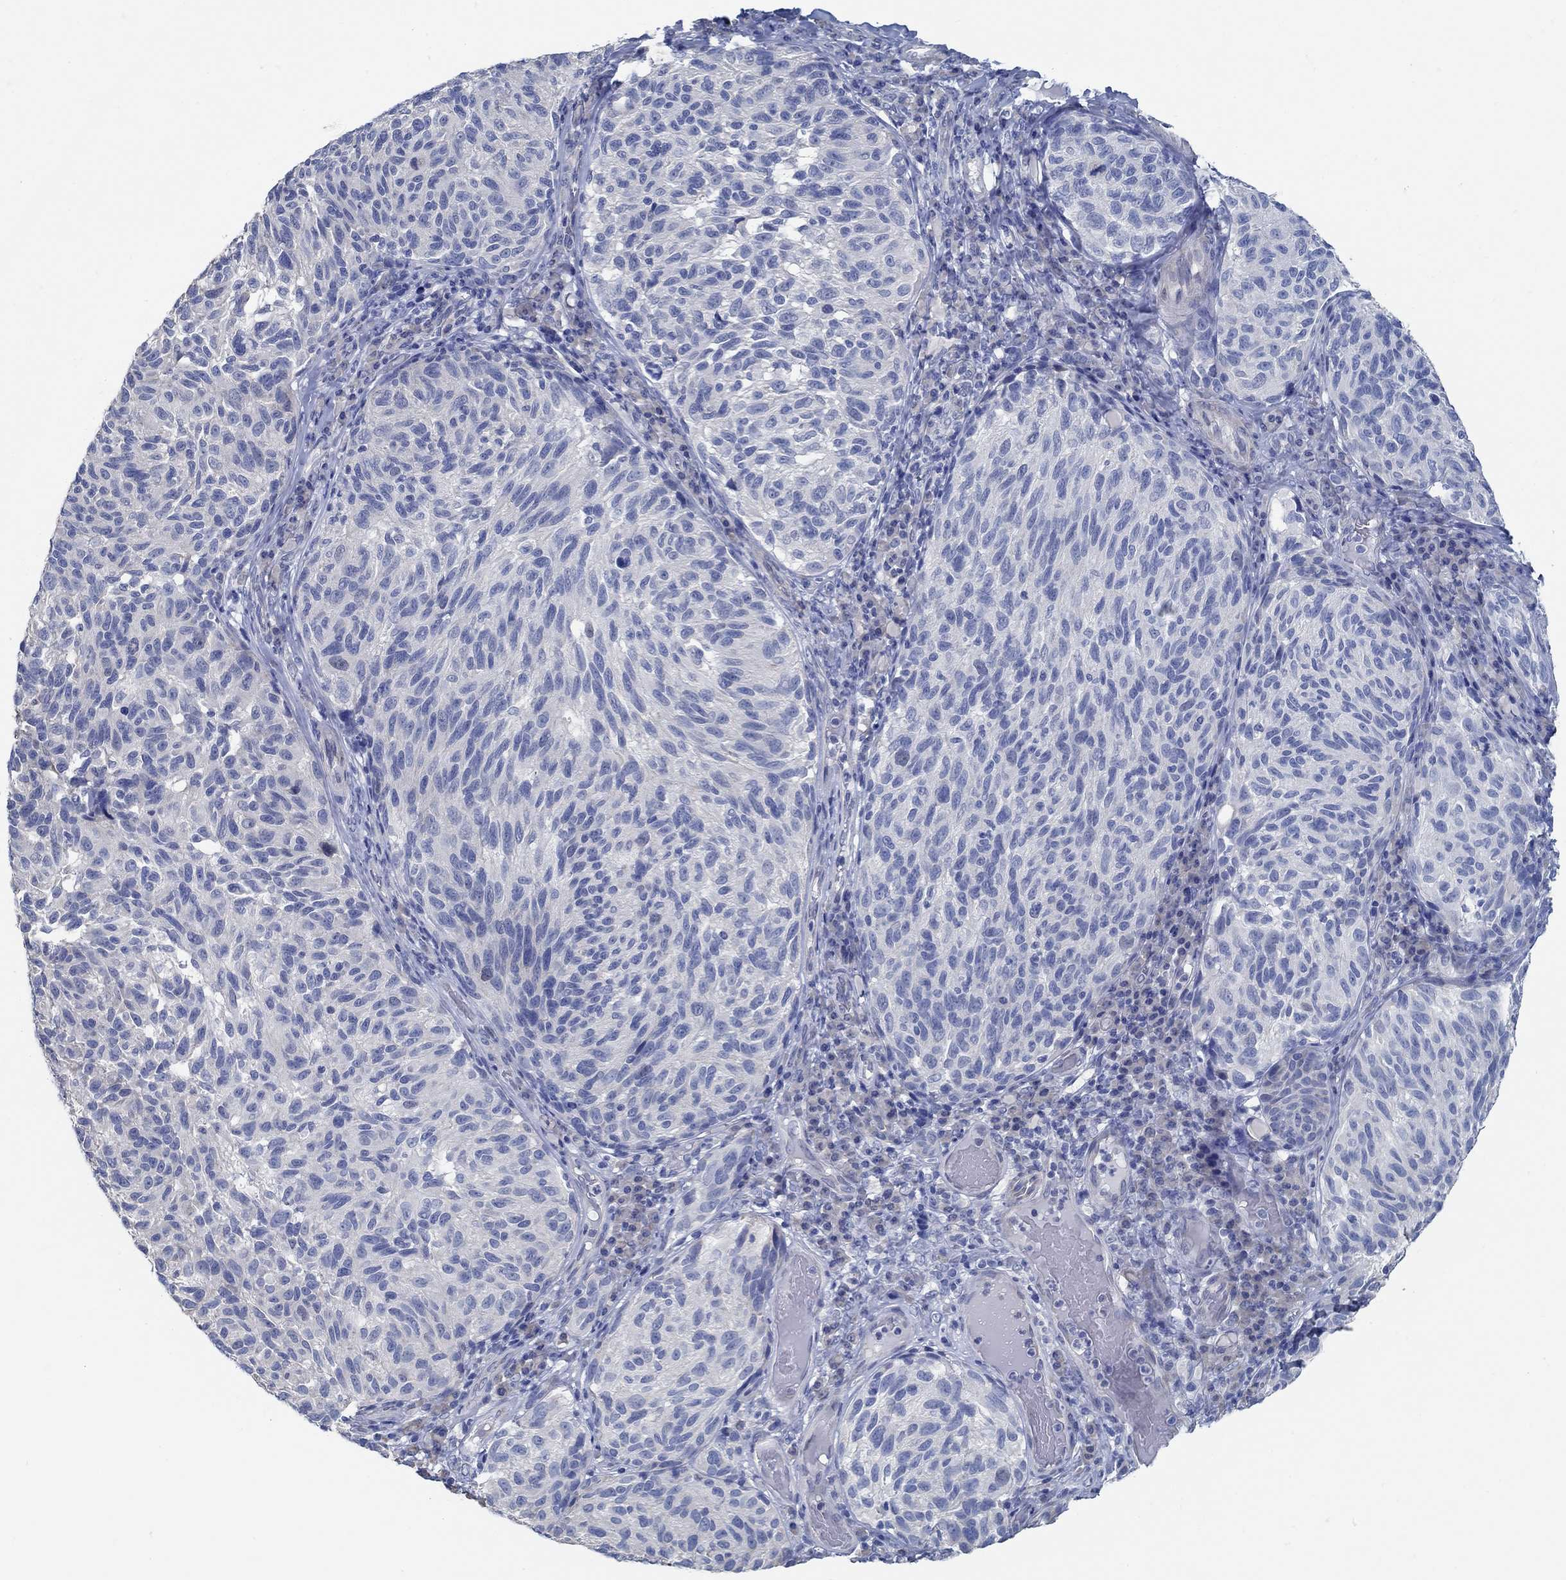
{"staining": {"intensity": "negative", "quantity": "none", "location": "none"}, "tissue": "melanoma", "cell_type": "Tumor cells", "image_type": "cancer", "snomed": [{"axis": "morphology", "description": "Malignant melanoma, NOS"}, {"axis": "topography", "description": "Skin"}], "caption": "Malignant melanoma was stained to show a protein in brown. There is no significant staining in tumor cells. (Stains: DAB (3,3'-diaminobenzidine) immunohistochemistry with hematoxylin counter stain, Microscopy: brightfield microscopy at high magnification).", "gene": "C15orf39", "patient": {"sex": "female", "age": 73}}